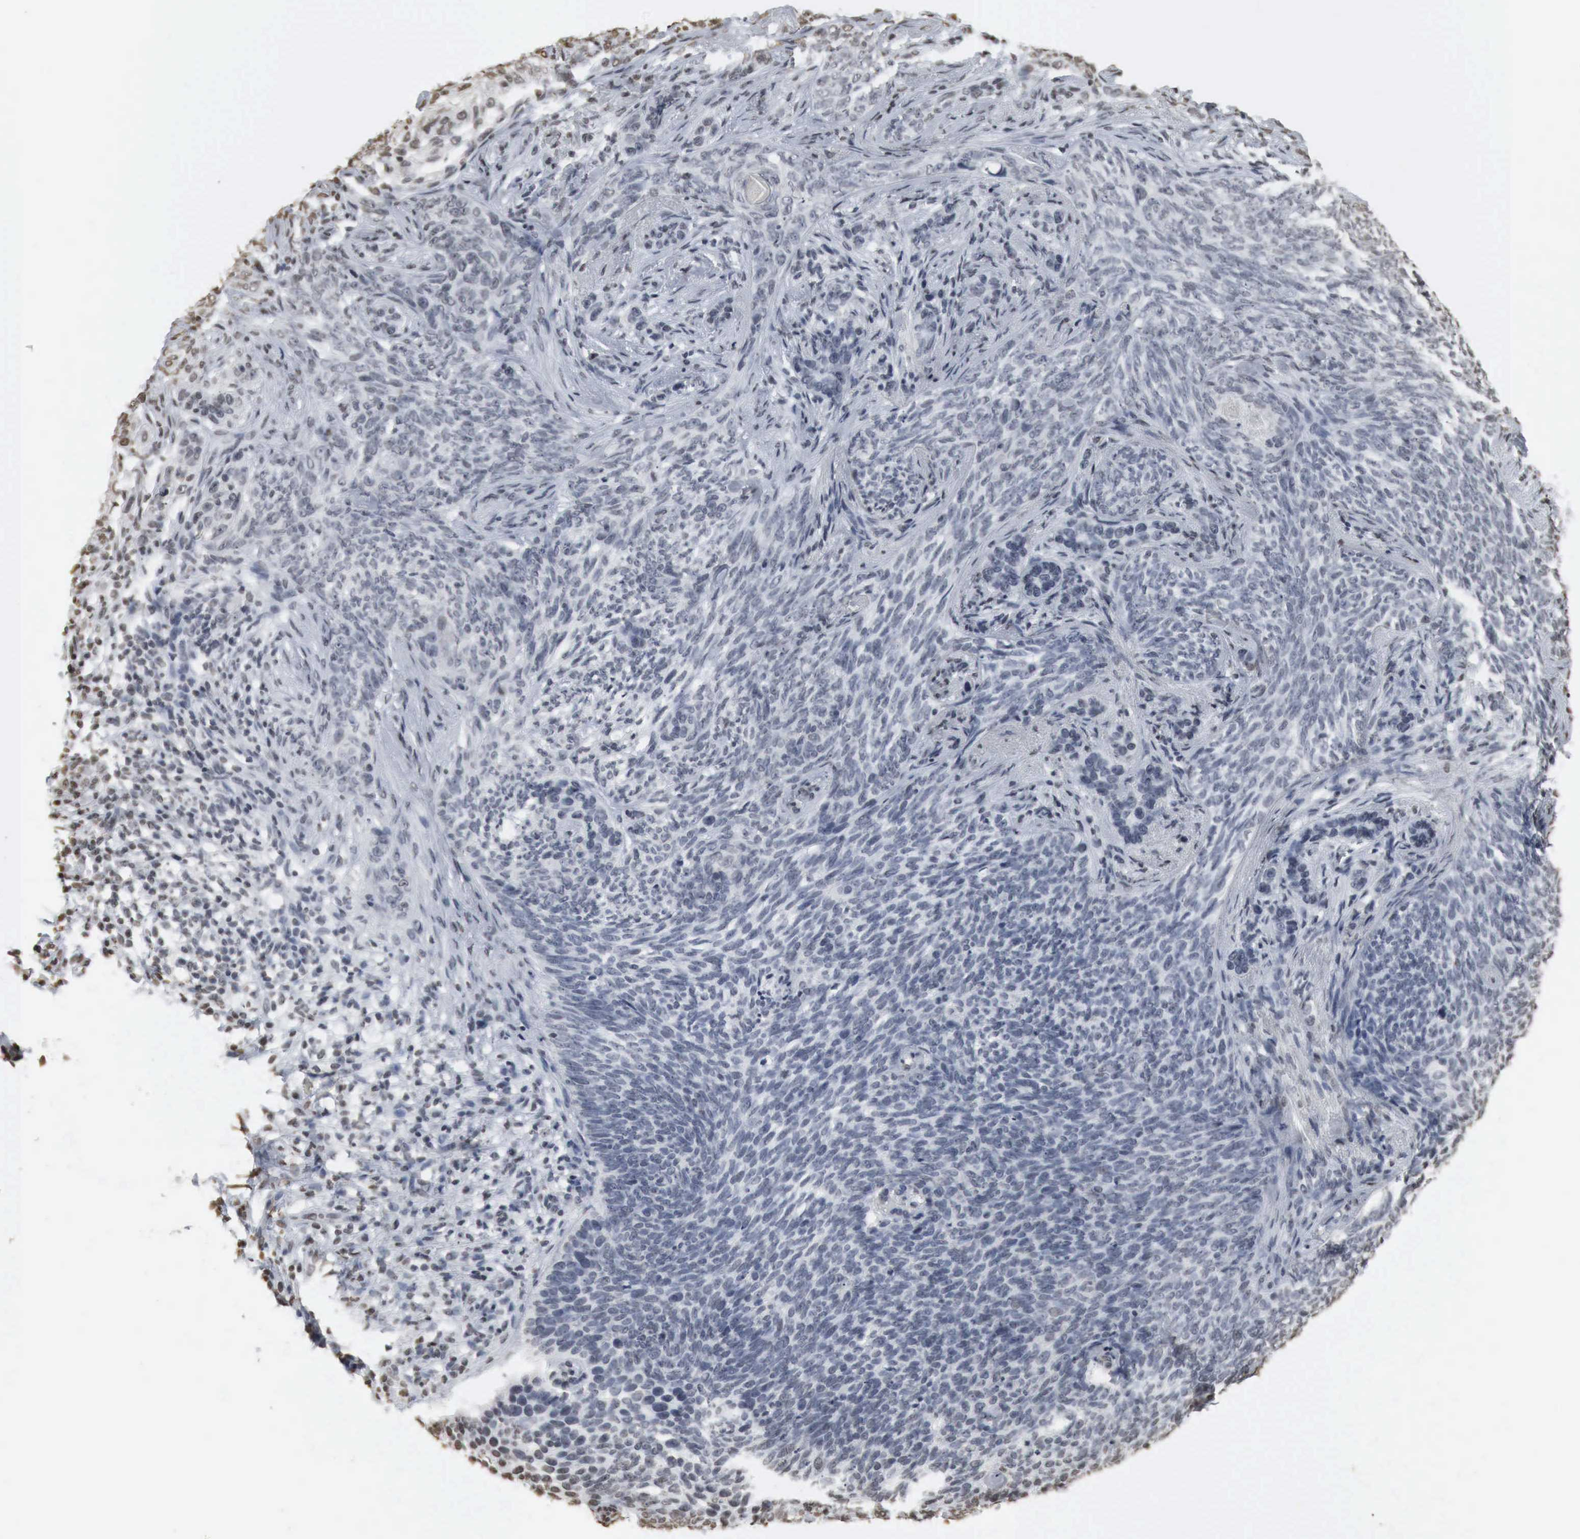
{"staining": {"intensity": "weak", "quantity": "<25%", "location": "nuclear"}, "tissue": "skin cancer", "cell_type": "Tumor cells", "image_type": "cancer", "snomed": [{"axis": "morphology", "description": "Basal cell carcinoma"}, {"axis": "topography", "description": "Skin"}], "caption": "DAB (3,3'-diaminobenzidine) immunohistochemical staining of human skin basal cell carcinoma exhibits no significant staining in tumor cells. (DAB immunohistochemistry, high magnification).", "gene": "ERBB4", "patient": {"sex": "male", "age": 89}}